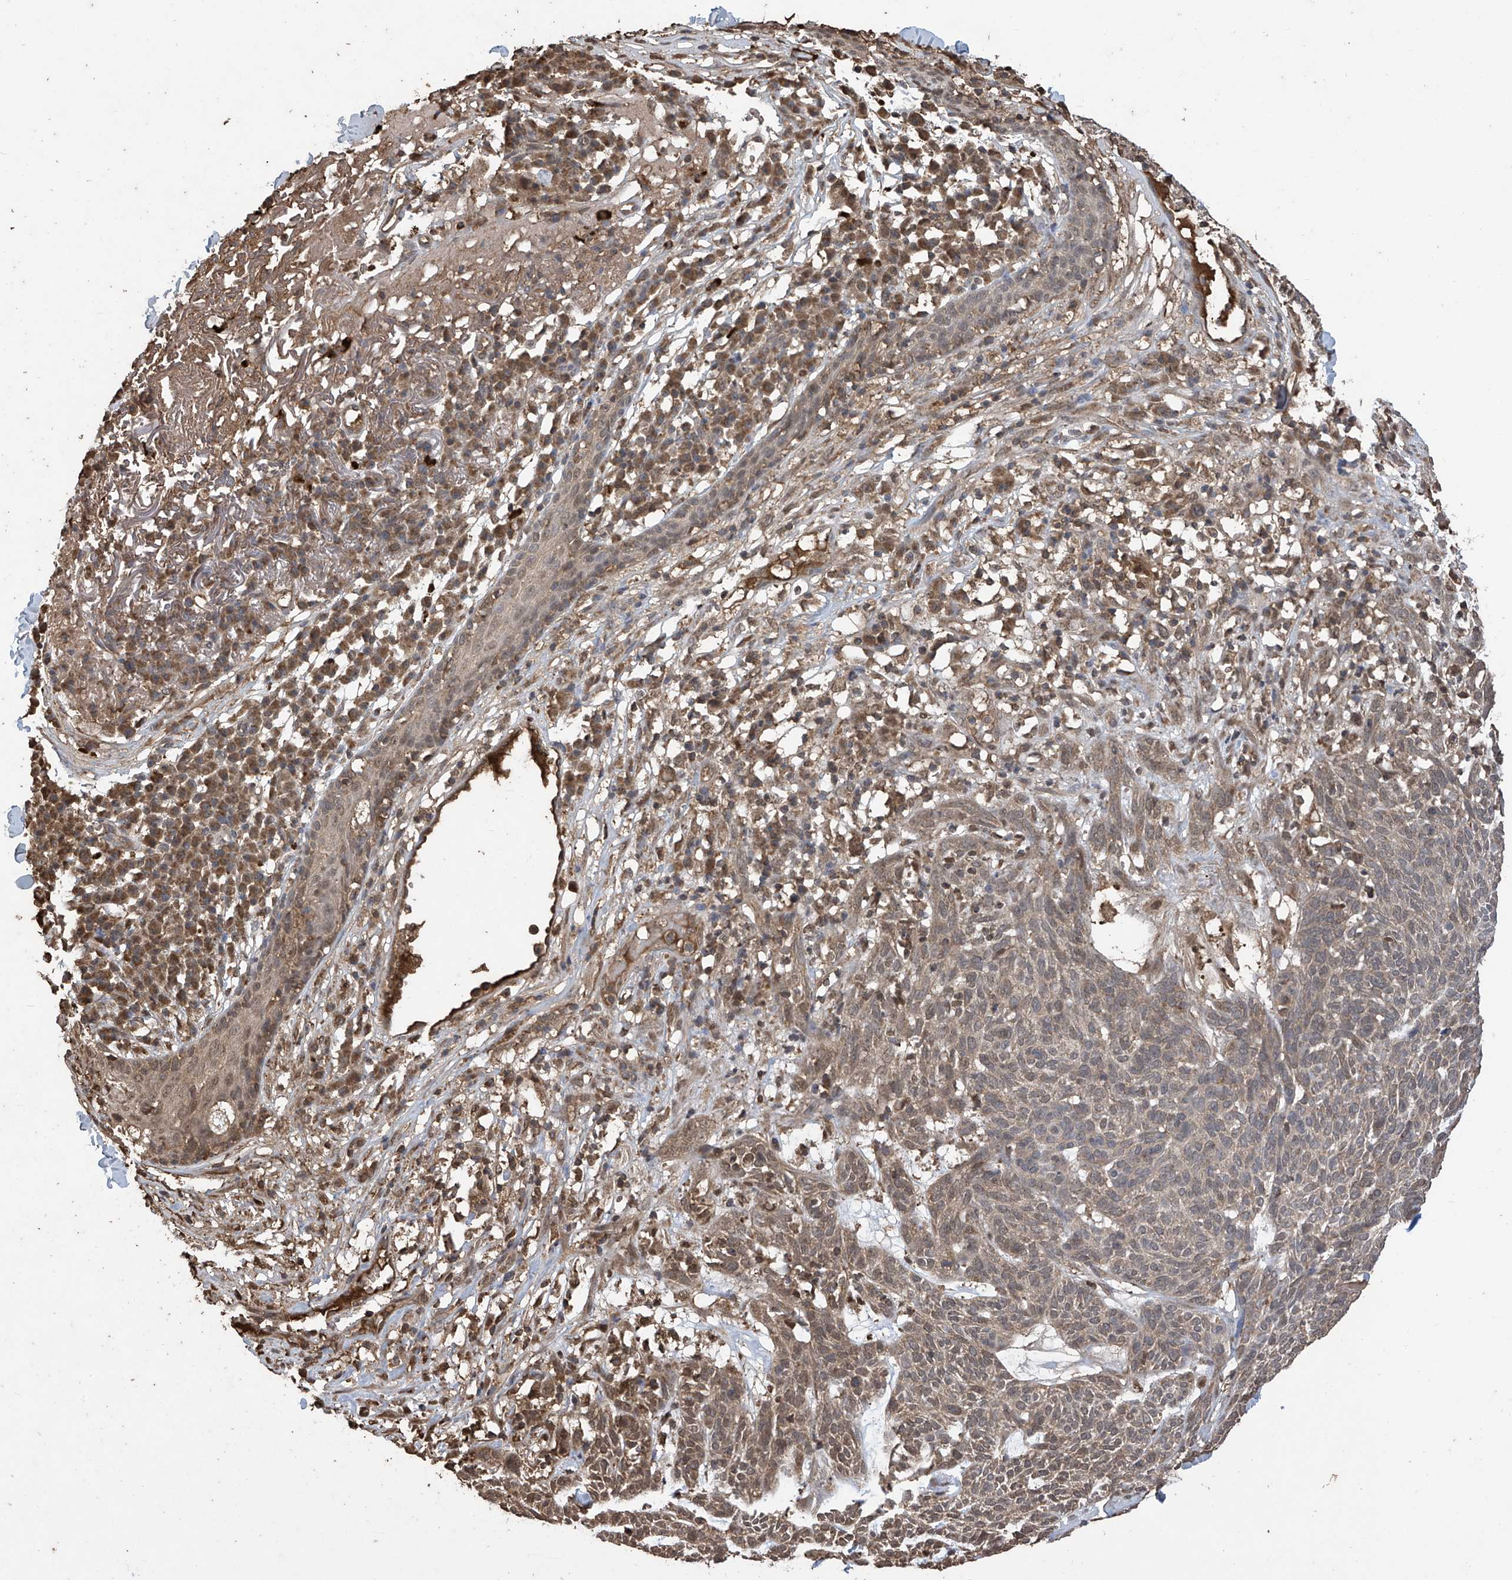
{"staining": {"intensity": "moderate", "quantity": "<25%", "location": "cytoplasmic/membranous,nuclear"}, "tissue": "skin cancer", "cell_type": "Tumor cells", "image_type": "cancer", "snomed": [{"axis": "morphology", "description": "Squamous cell carcinoma, NOS"}, {"axis": "topography", "description": "Skin"}], "caption": "Protein positivity by immunohistochemistry reveals moderate cytoplasmic/membranous and nuclear positivity in about <25% of tumor cells in skin cancer (squamous cell carcinoma).", "gene": "PNPT1", "patient": {"sex": "female", "age": 90}}